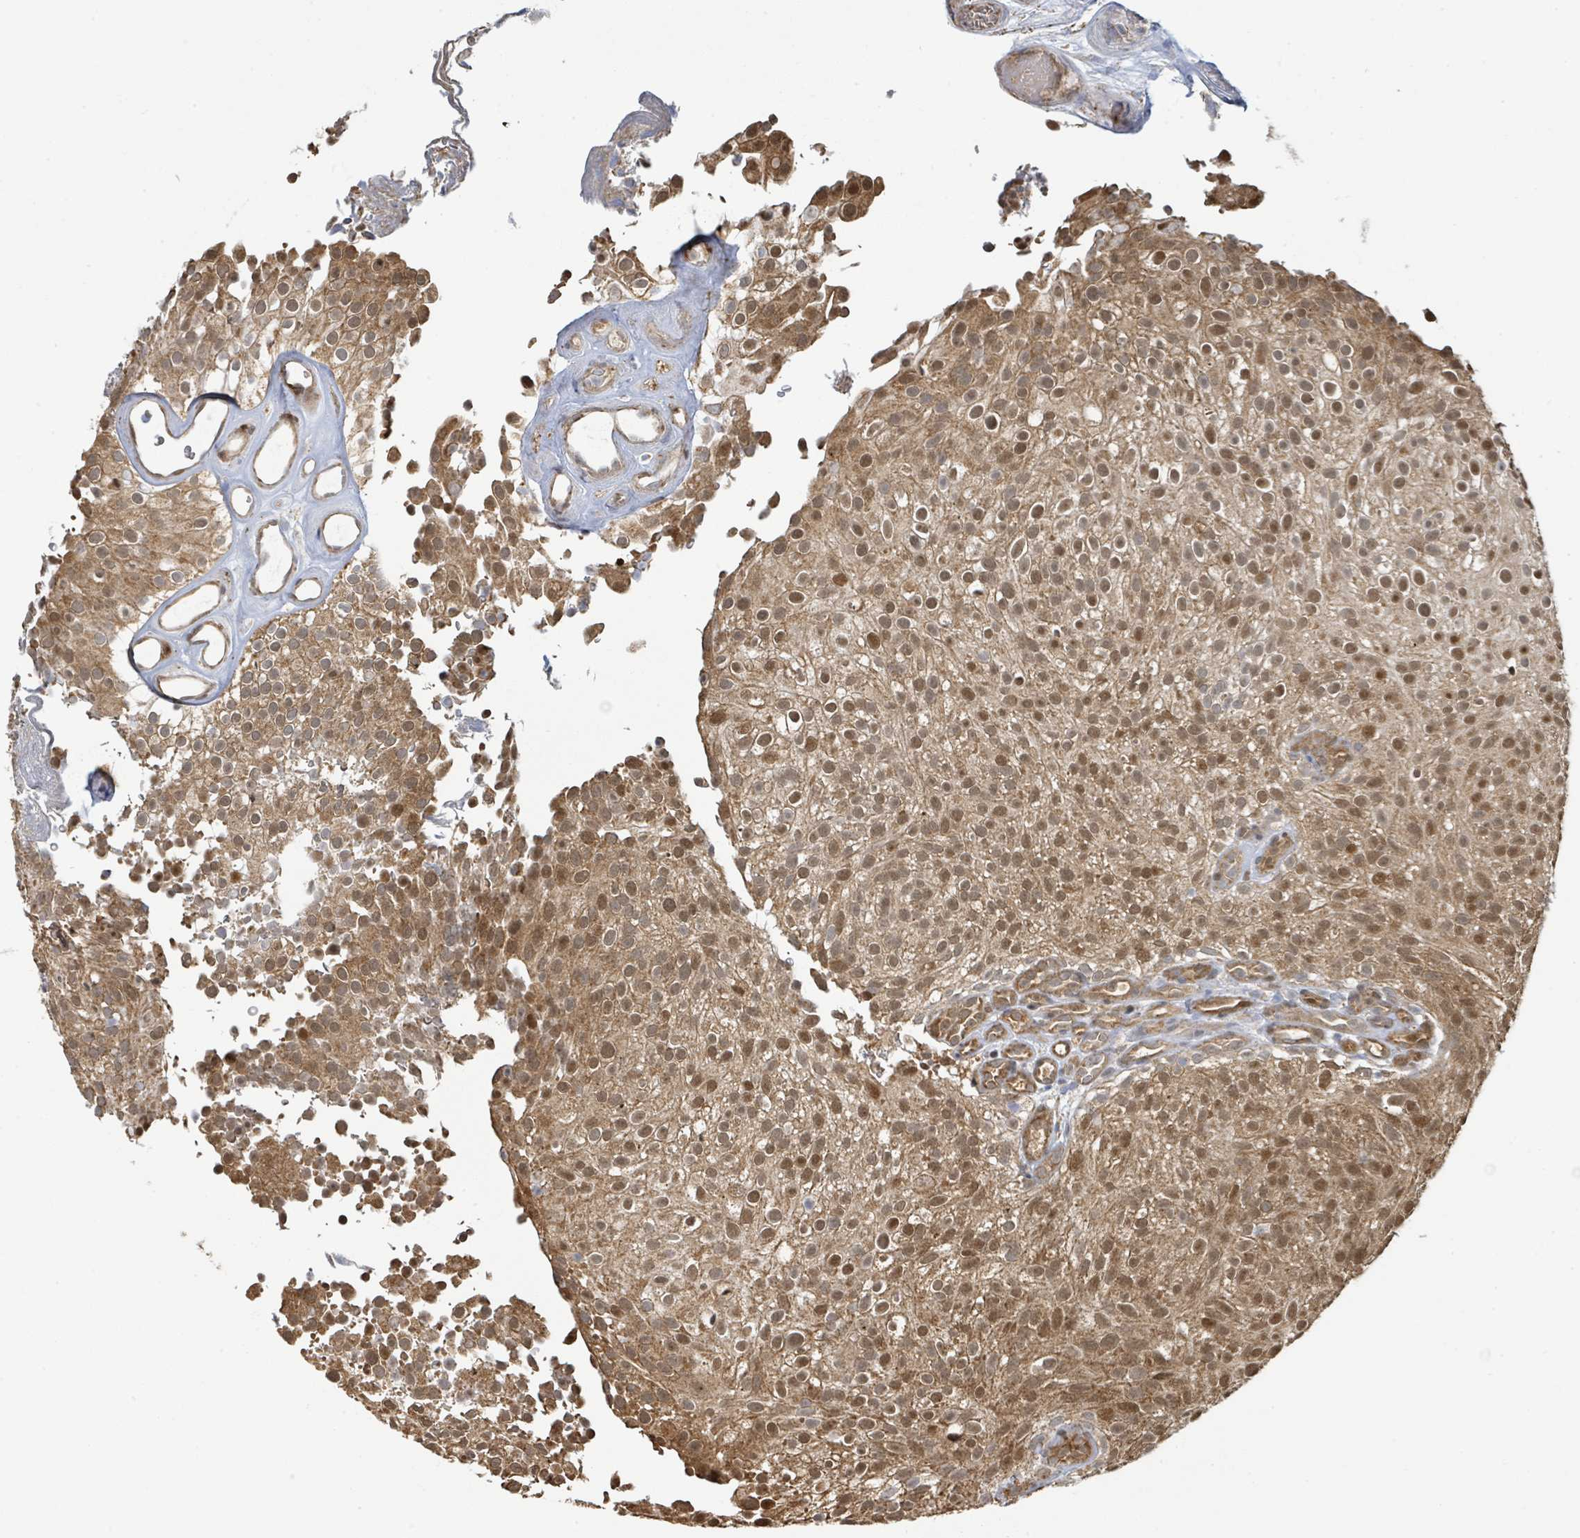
{"staining": {"intensity": "moderate", "quantity": ">75%", "location": "cytoplasmic/membranous,nuclear"}, "tissue": "urothelial cancer", "cell_type": "Tumor cells", "image_type": "cancer", "snomed": [{"axis": "morphology", "description": "Urothelial carcinoma, Low grade"}, {"axis": "topography", "description": "Urinary bladder"}], "caption": "High-magnification brightfield microscopy of low-grade urothelial carcinoma stained with DAB (brown) and counterstained with hematoxylin (blue). tumor cells exhibit moderate cytoplasmic/membranous and nuclear staining is identified in approximately>75% of cells.", "gene": "PSMB7", "patient": {"sex": "male", "age": 78}}